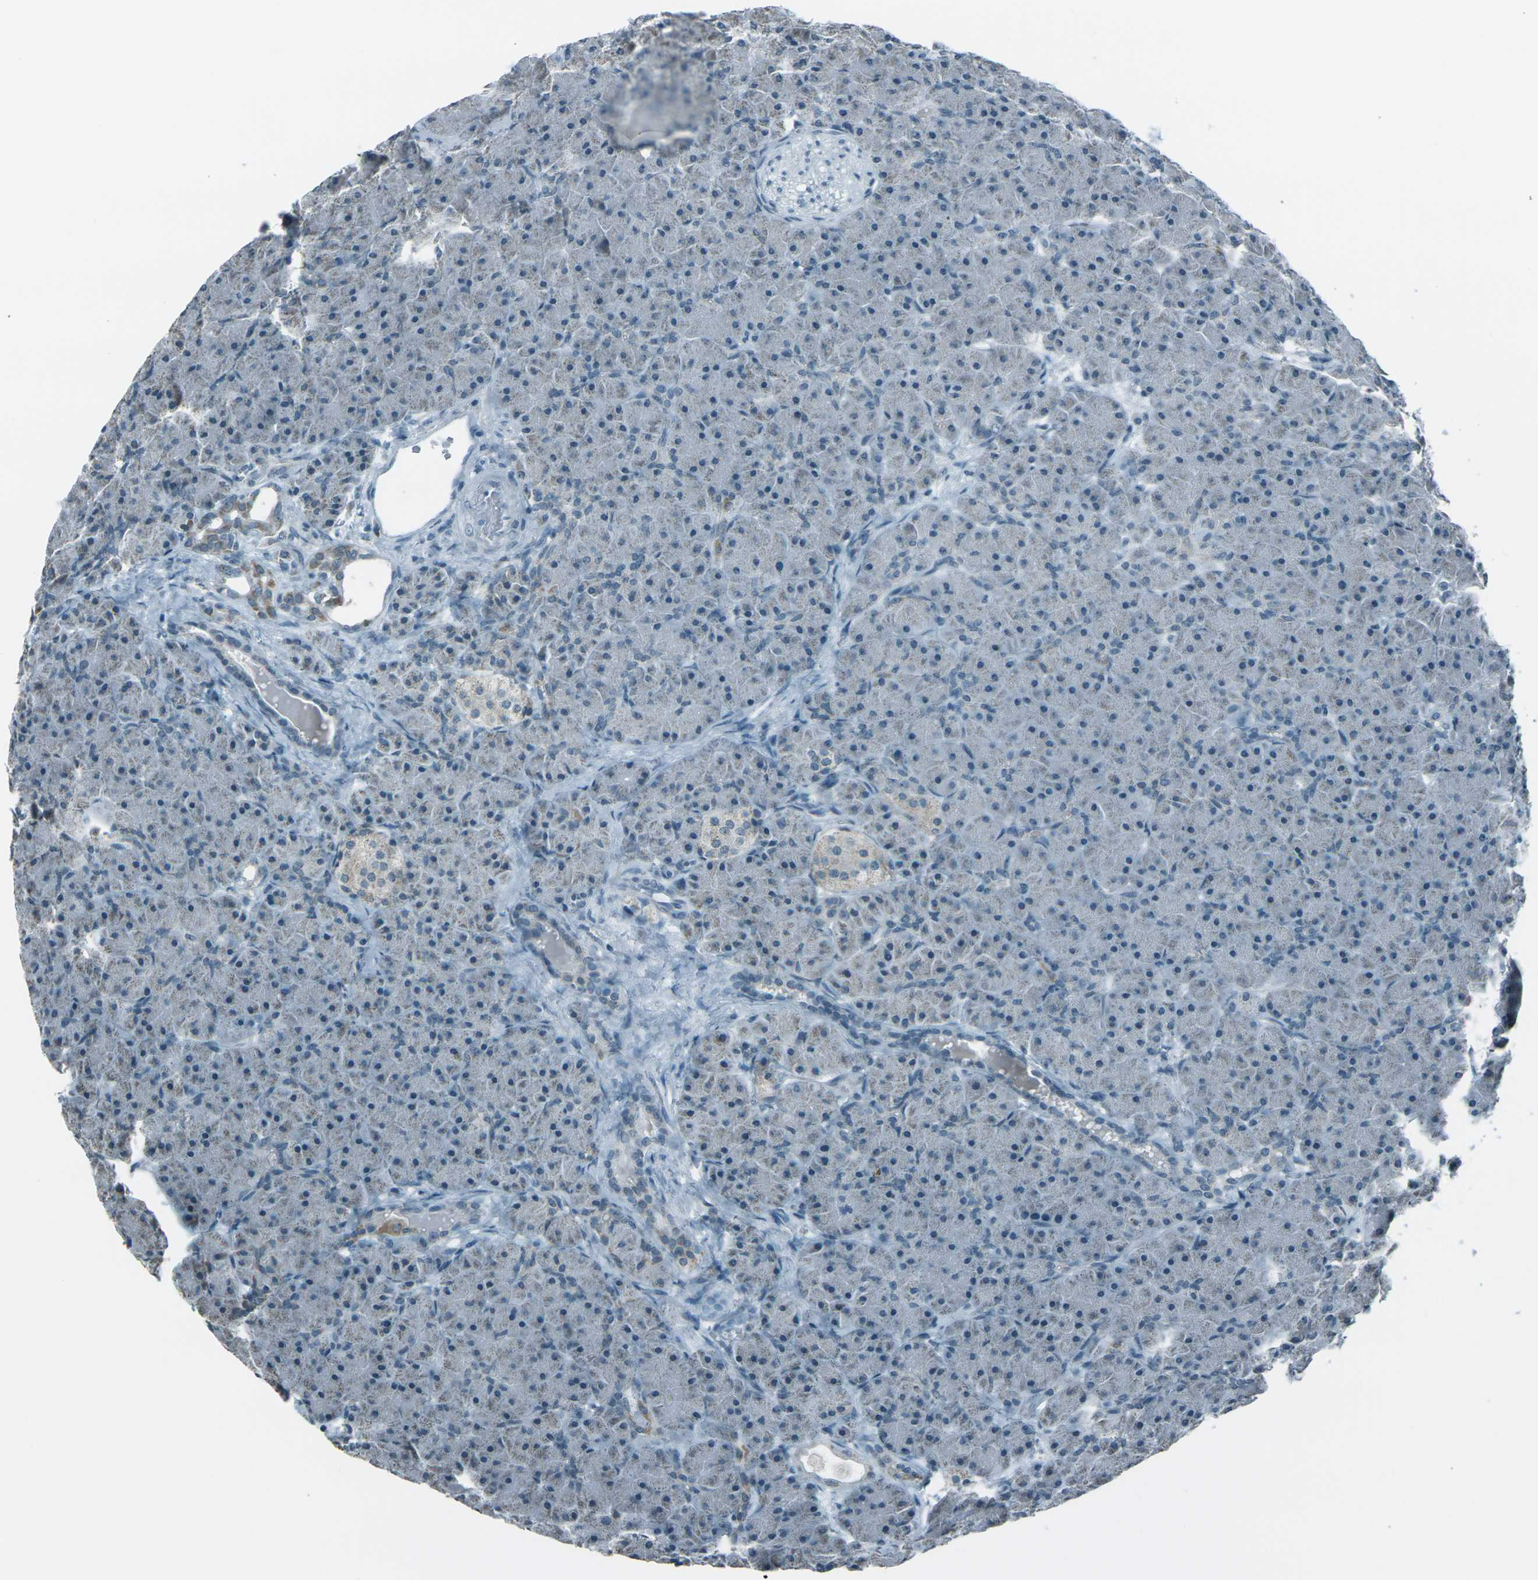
{"staining": {"intensity": "negative", "quantity": "none", "location": "none"}, "tissue": "pancreas", "cell_type": "Exocrine glandular cells", "image_type": "normal", "snomed": [{"axis": "morphology", "description": "Normal tissue, NOS"}, {"axis": "topography", "description": "Pancreas"}], "caption": "A high-resolution micrograph shows immunohistochemistry staining of benign pancreas, which displays no significant positivity in exocrine glandular cells.", "gene": "H2BC1", "patient": {"sex": "male", "age": 66}}